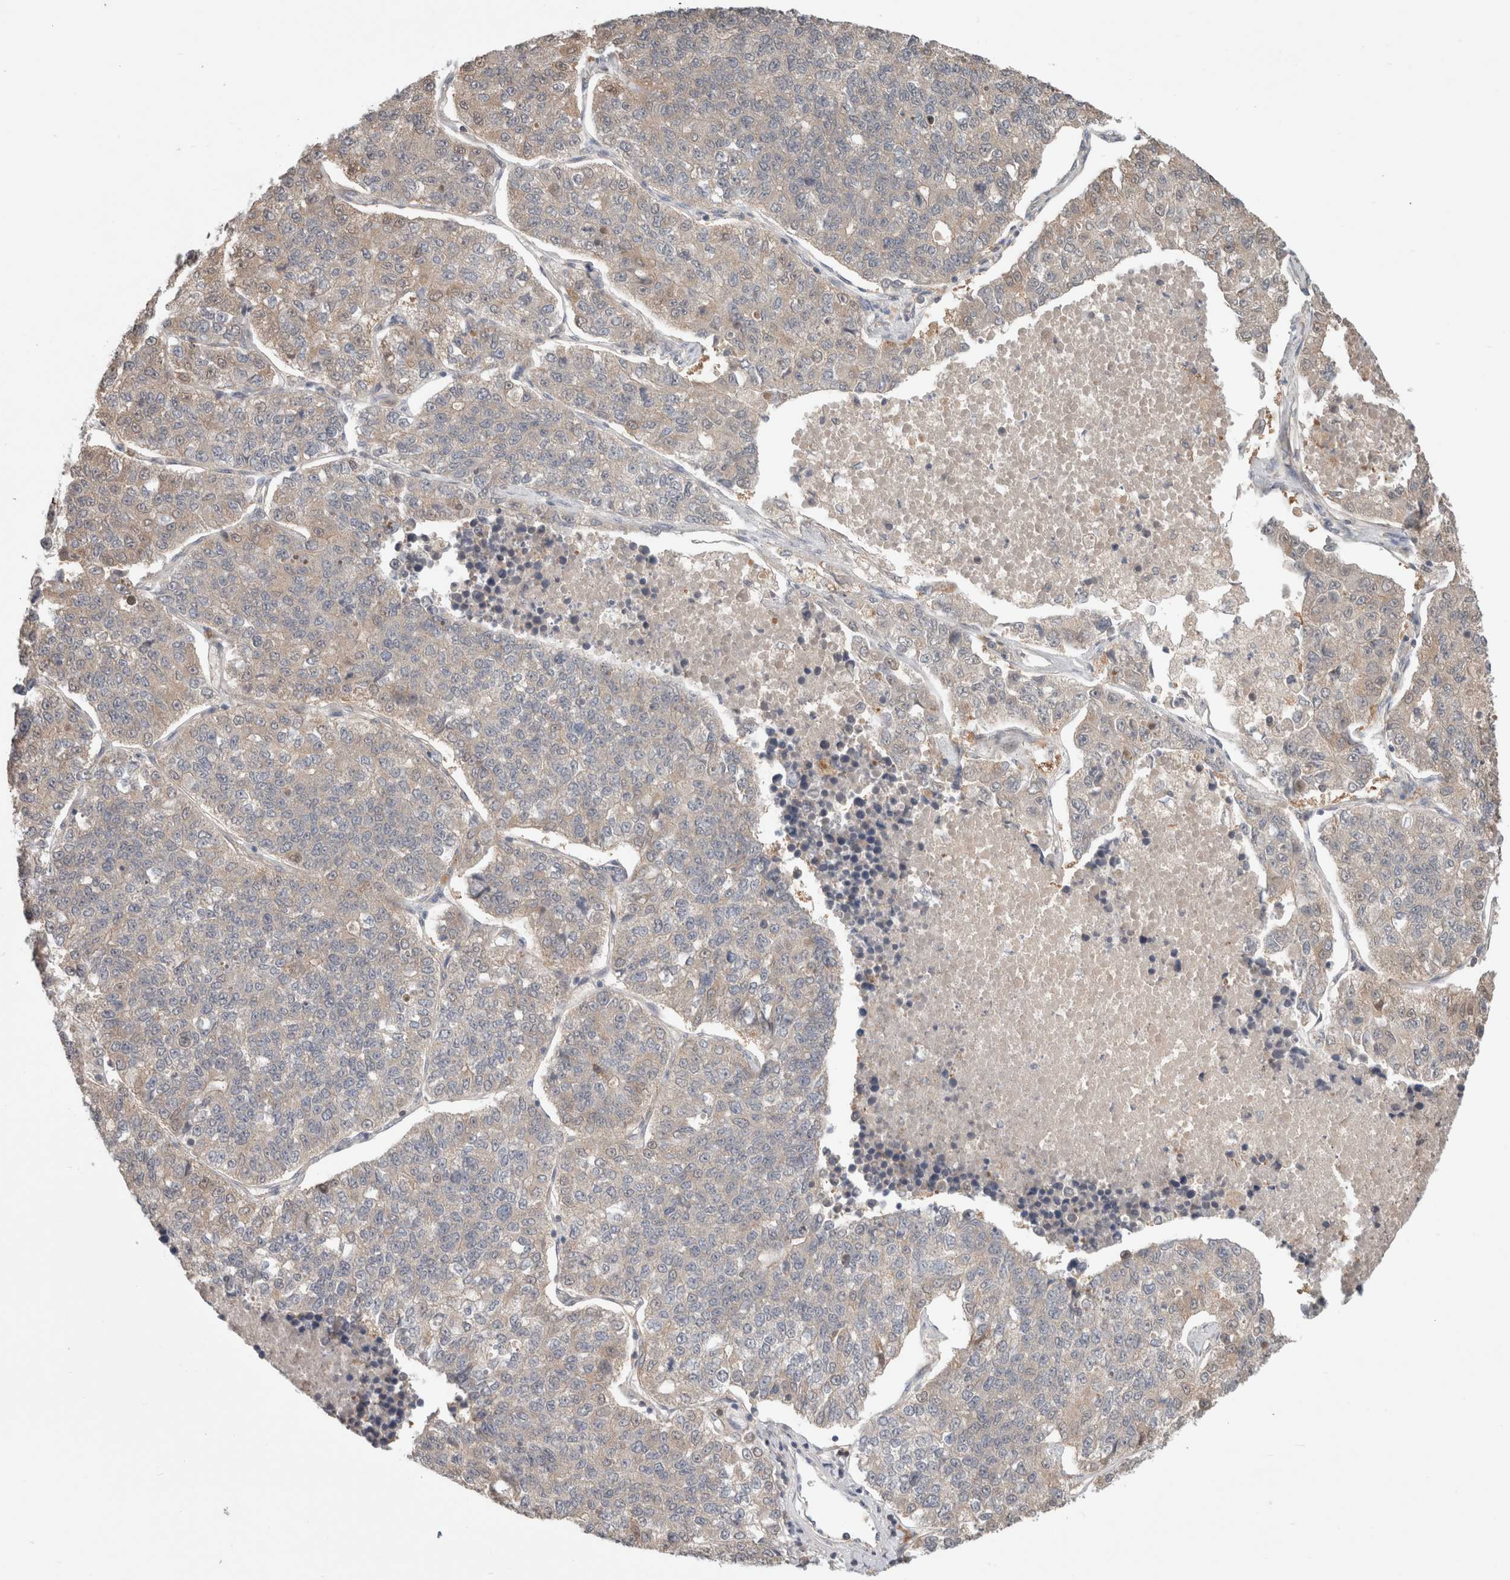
{"staining": {"intensity": "negative", "quantity": "none", "location": "none"}, "tissue": "lung cancer", "cell_type": "Tumor cells", "image_type": "cancer", "snomed": [{"axis": "morphology", "description": "Adenocarcinoma, NOS"}, {"axis": "topography", "description": "Lung"}], "caption": "DAB immunohistochemical staining of human adenocarcinoma (lung) demonstrates no significant positivity in tumor cells. The staining was performed using DAB (3,3'-diaminobenzidine) to visualize the protein expression in brown, while the nuclei were stained in blue with hematoxylin (Magnification: 20x).", "gene": "RASAL2", "patient": {"sex": "male", "age": 49}}